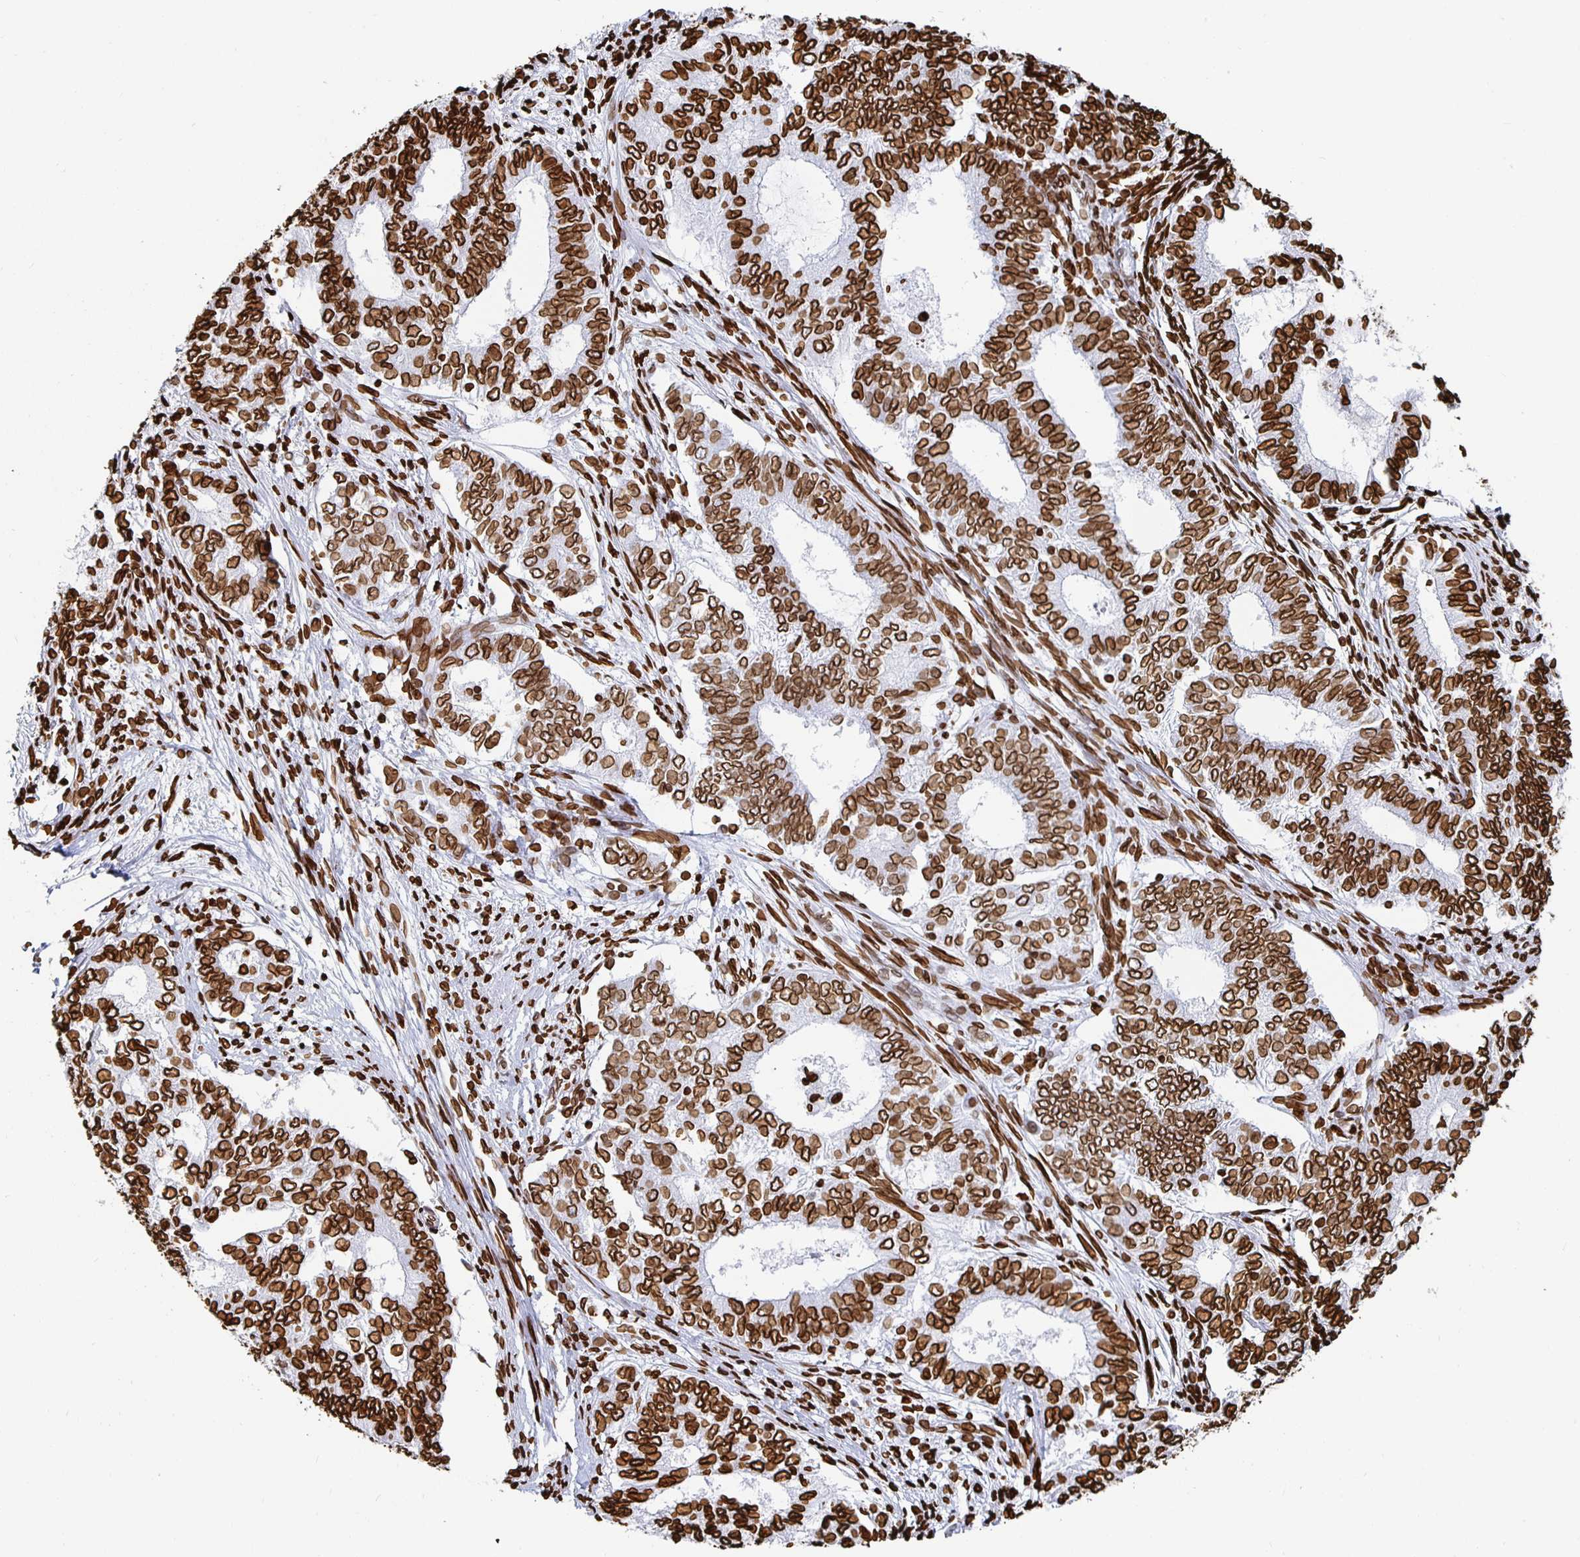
{"staining": {"intensity": "strong", "quantity": ">75%", "location": "cytoplasmic/membranous,nuclear"}, "tissue": "endometrial cancer", "cell_type": "Tumor cells", "image_type": "cancer", "snomed": [{"axis": "morphology", "description": "Adenocarcinoma, NOS"}, {"axis": "topography", "description": "Endometrium"}], "caption": "Immunohistochemical staining of endometrial adenocarcinoma demonstrates strong cytoplasmic/membranous and nuclear protein expression in about >75% of tumor cells.", "gene": "LMNB1", "patient": {"sex": "female", "age": 62}}